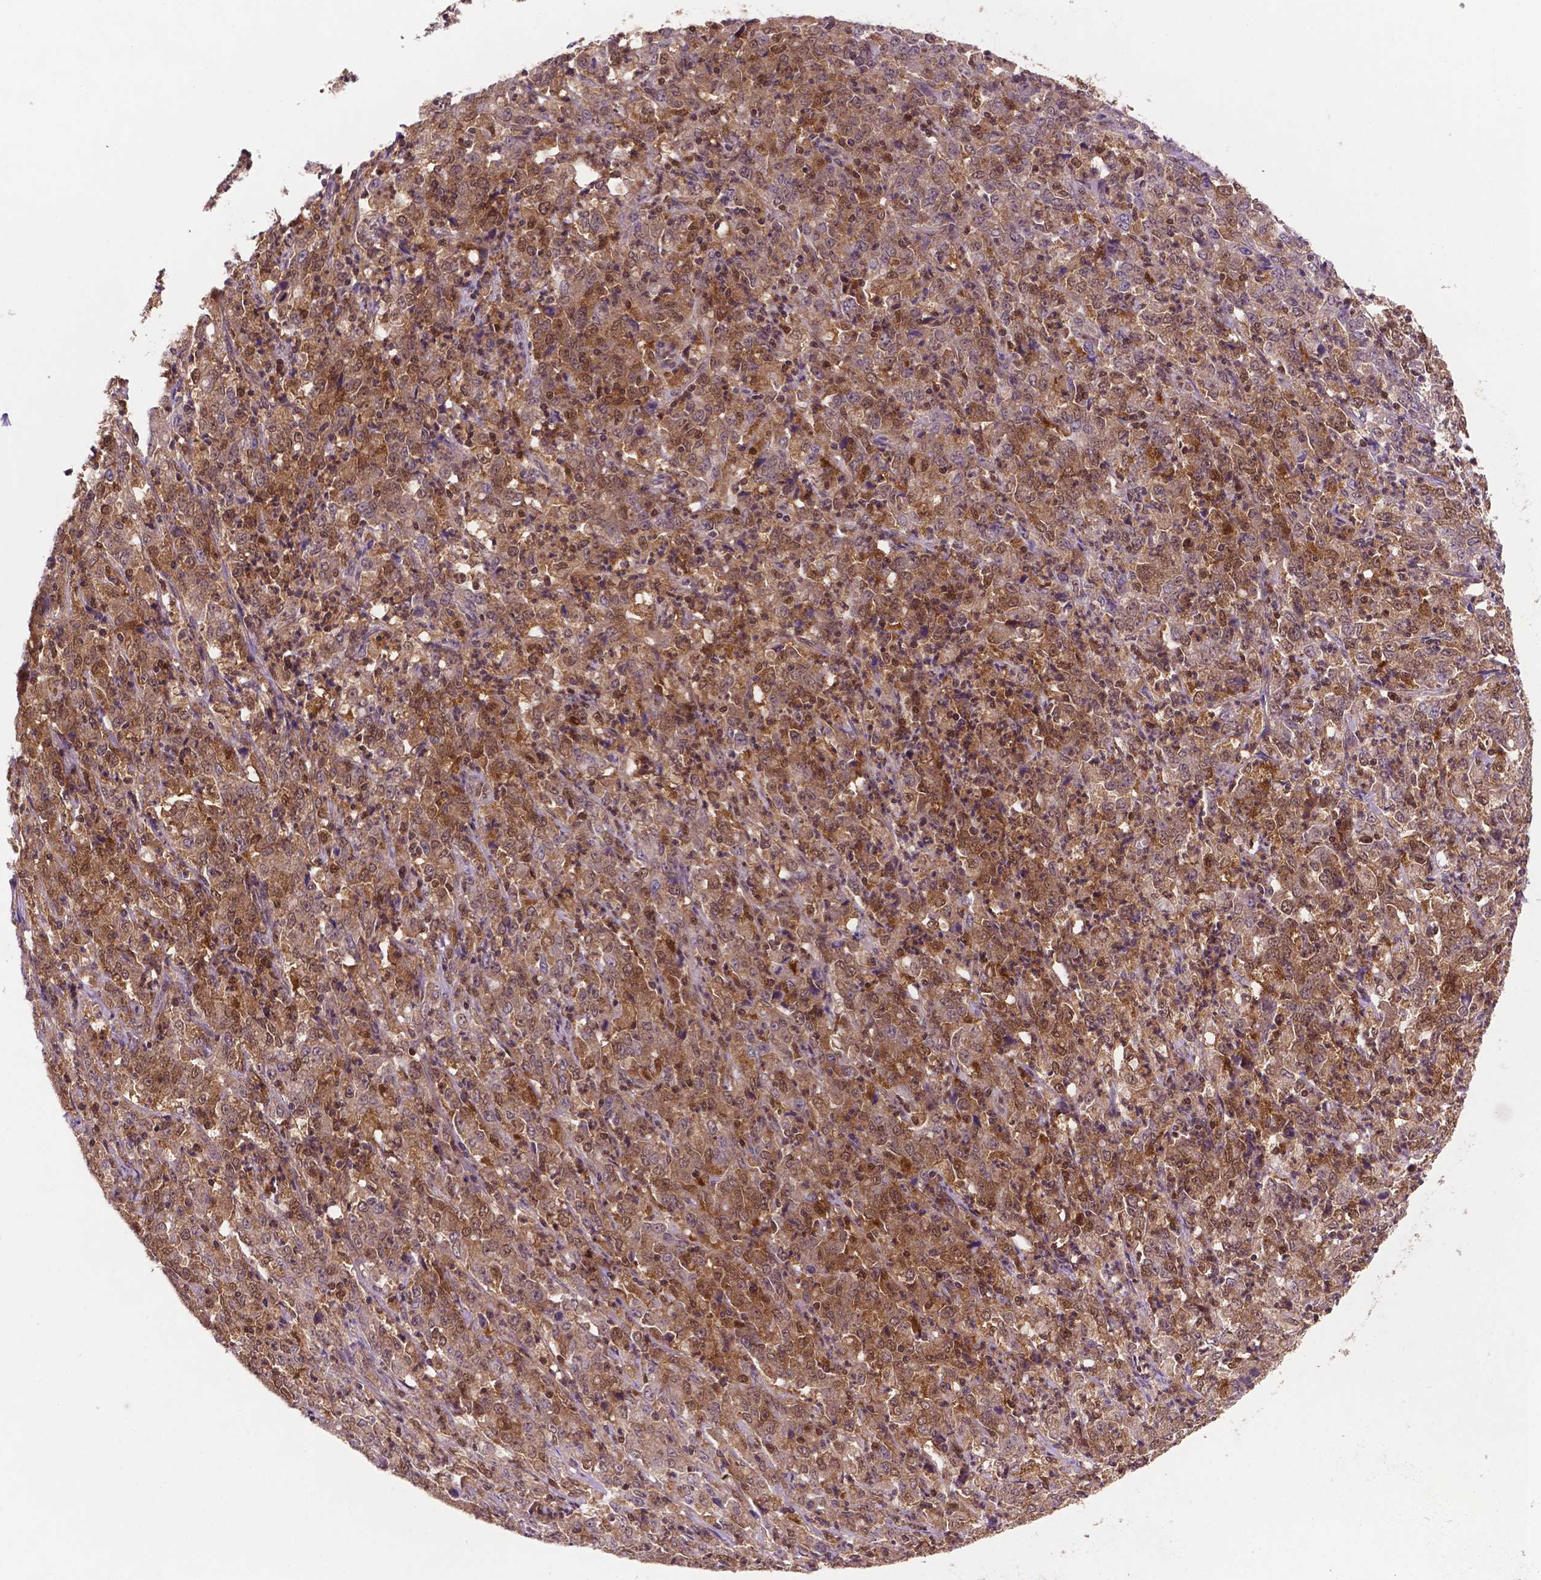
{"staining": {"intensity": "moderate", "quantity": "25%-75%", "location": "cytoplasmic/membranous,nuclear"}, "tissue": "stomach cancer", "cell_type": "Tumor cells", "image_type": "cancer", "snomed": [{"axis": "morphology", "description": "Adenocarcinoma, NOS"}, {"axis": "topography", "description": "Stomach, lower"}], "caption": "Stomach cancer stained for a protein demonstrates moderate cytoplasmic/membranous and nuclear positivity in tumor cells.", "gene": "UBE2L6", "patient": {"sex": "female", "age": 71}}